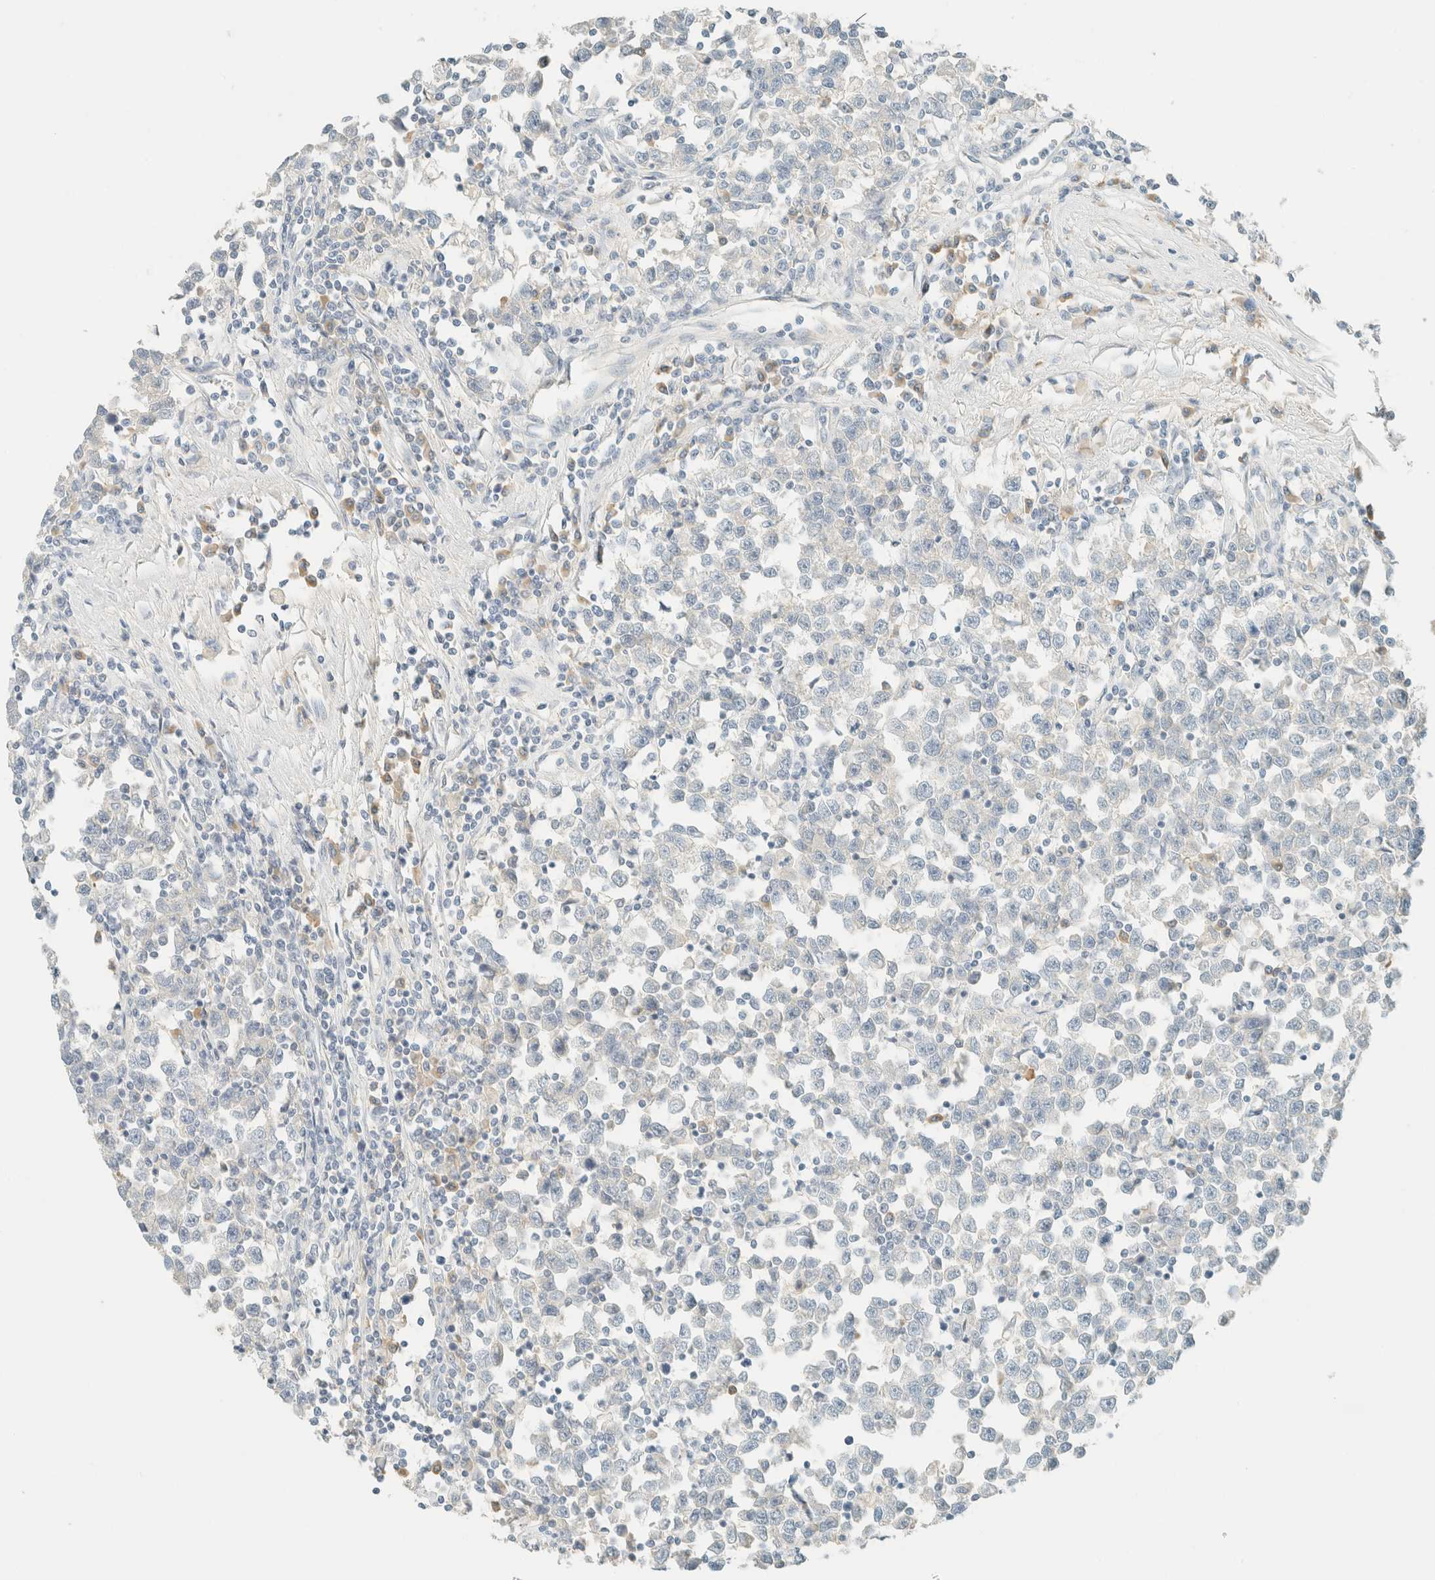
{"staining": {"intensity": "negative", "quantity": "none", "location": "none"}, "tissue": "testis cancer", "cell_type": "Tumor cells", "image_type": "cancer", "snomed": [{"axis": "morphology", "description": "Seminoma, NOS"}, {"axis": "topography", "description": "Testis"}], "caption": "An IHC image of testis cancer is shown. There is no staining in tumor cells of testis cancer. (DAB (3,3'-diaminobenzidine) IHC visualized using brightfield microscopy, high magnification).", "gene": "GPA33", "patient": {"sex": "male", "age": 43}}